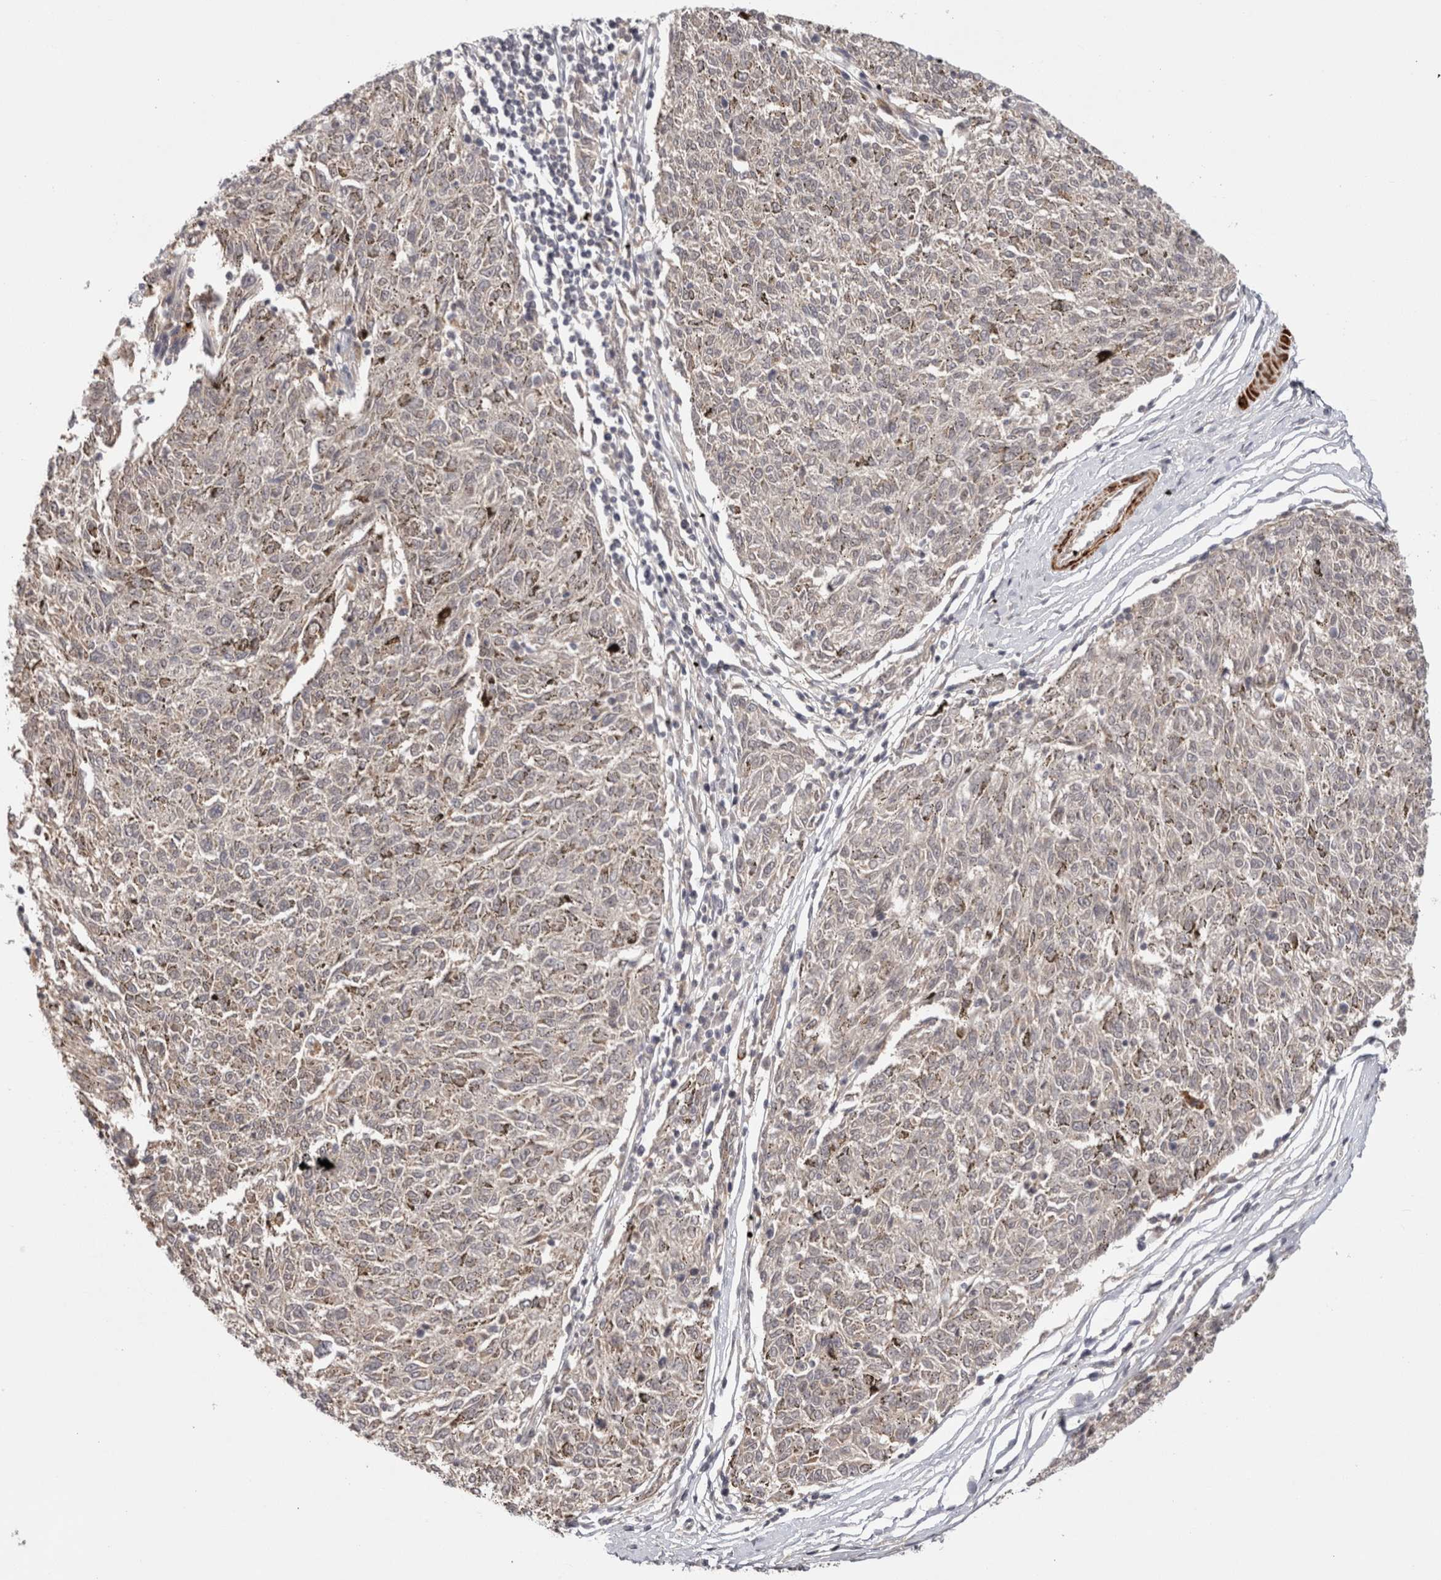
{"staining": {"intensity": "weak", "quantity": "25%-75%", "location": "cytoplasmic/membranous"}, "tissue": "melanoma", "cell_type": "Tumor cells", "image_type": "cancer", "snomed": [{"axis": "morphology", "description": "Malignant melanoma, NOS"}, {"axis": "topography", "description": "Skin"}], "caption": "Malignant melanoma stained for a protein displays weak cytoplasmic/membranous positivity in tumor cells. (brown staining indicates protein expression, while blue staining denotes nuclei).", "gene": "ZNF318", "patient": {"sex": "female", "age": 72}}